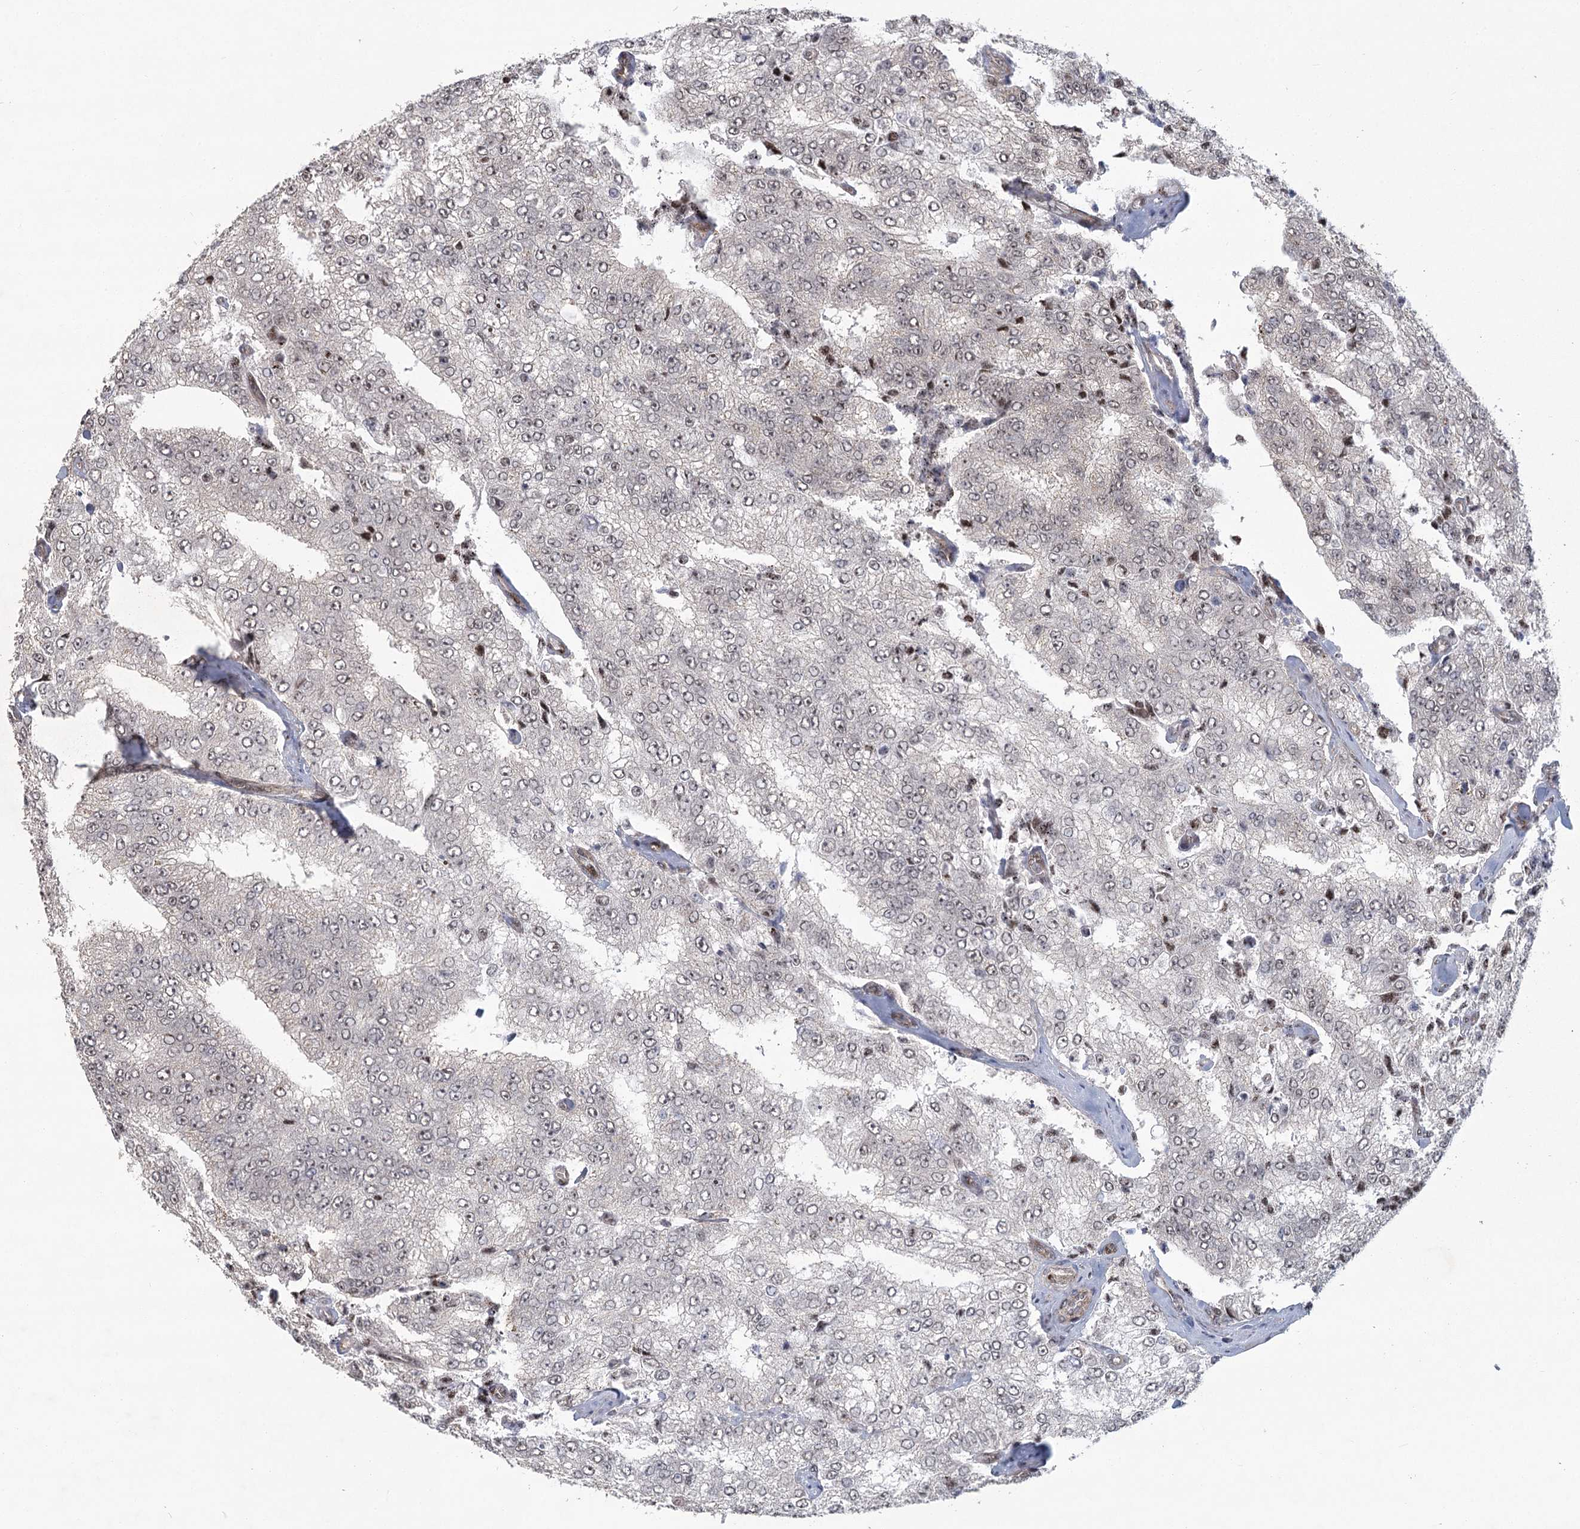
{"staining": {"intensity": "weak", "quantity": "<25%", "location": "nuclear"}, "tissue": "prostate cancer", "cell_type": "Tumor cells", "image_type": "cancer", "snomed": [{"axis": "morphology", "description": "Adenocarcinoma, High grade"}, {"axis": "topography", "description": "Prostate"}], "caption": "DAB (3,3'-diaminobenzidine) immunohistochemical staining of prostate cancer (high-grade adenocarcinoma) demonstrates no significant staining in tumor cells.", "gene": "PARM1", "patient": {"sex": "male", "age": 58}}